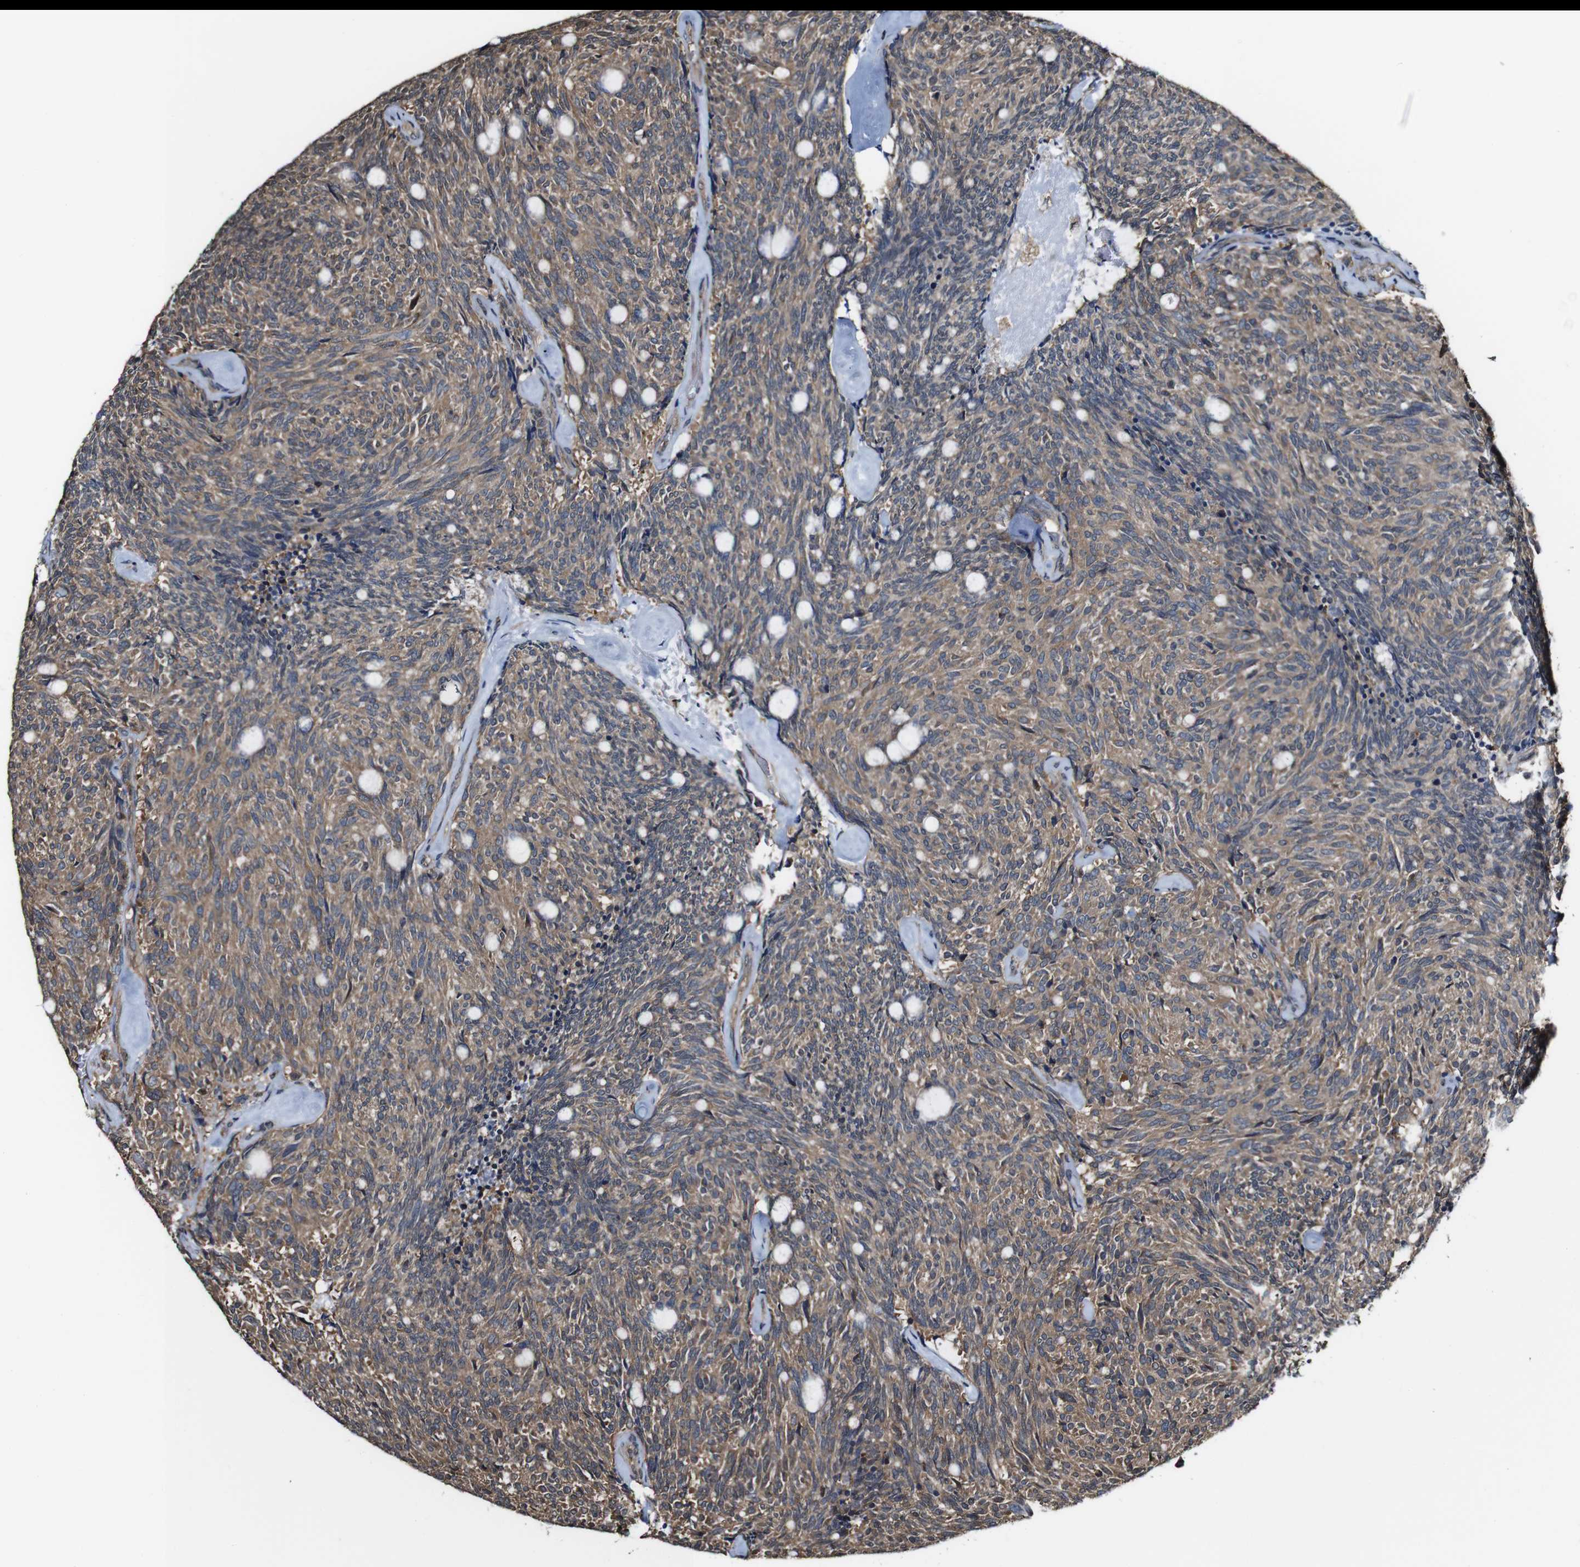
{"staining": {"intensity": "moderate", "quantity": ">75%", "location": "cytoplasmic/membranous"}, "tissue": "carcinoid", "cell_type": "Tumor cells", "image_type": "cancer", "snomed": [{"axis": "morphology", "description": "Carcinoid, malignant, NOS"}, {"axis": "topography", "description": "Pancreas"}], "caption": "Immunohistochemistry (IHC) micrograph of neoplastic tissue: carcinoid (malignant) stained using immunohistochemistry (IHC) demonstrates medium levels of moderate protein expression localized specifically in the cytoplasmic/membranous of tumor cells, appearing as a cytoplasmic/membranous brown color.", "gene": "PTPRR", "patient": {"sex": "female", "age": 54}}